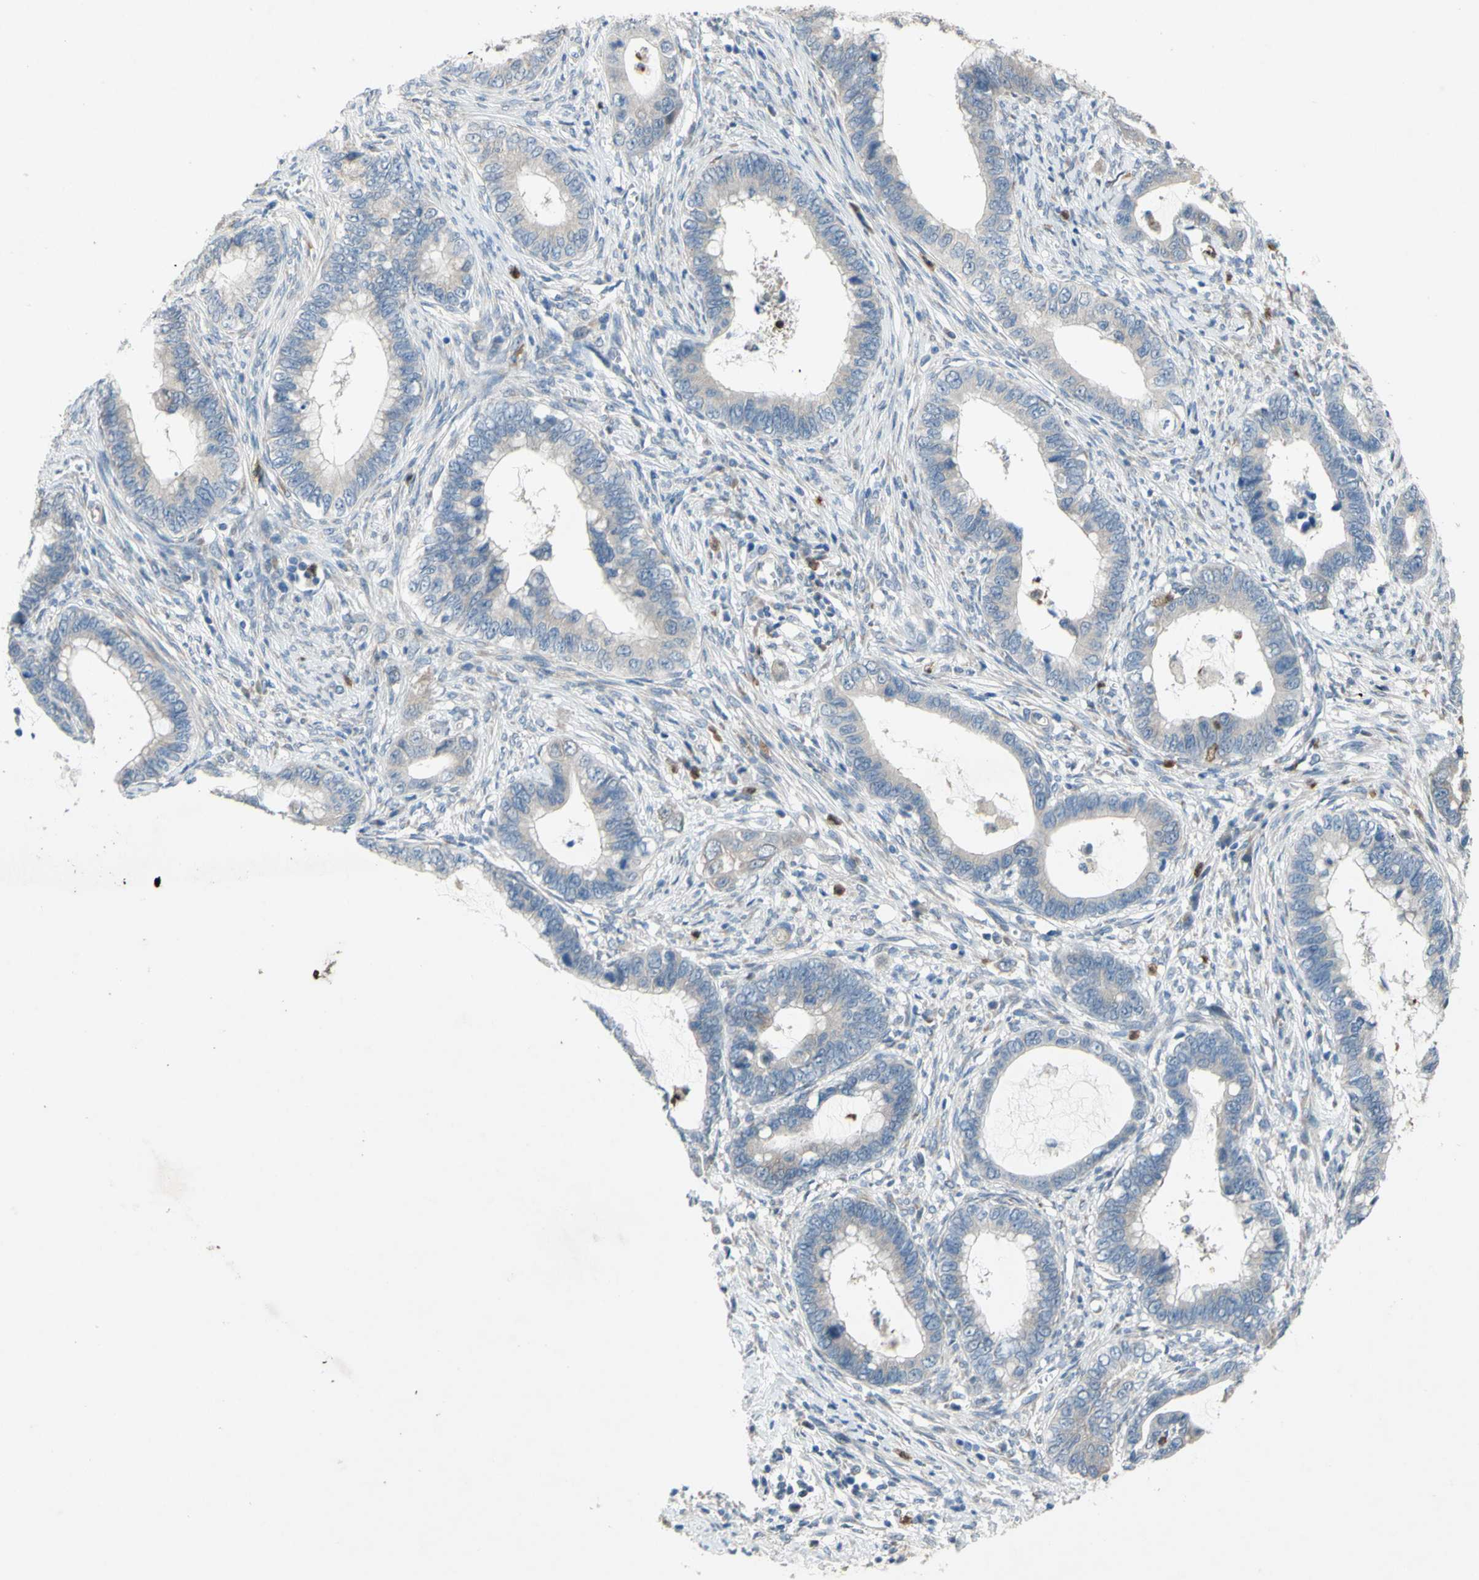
{"staining": {"intensity": "weak", "quantity": ">75%", "location": "cytoplasmic/membranous"}, "tissue": "cervical cancer", "cell_type": "Tumor cells", "image_type": "cancer", "snomed": [{"axis": "morphology", "description": "Adenocarcinoma, NOS"}, {"axis": "topography", "description": "Cervix"}], "caption": "Protein analysis of cervical cancer (adenocarcinoma) tissue demonstrates weak cytoplasmic/membranous staining in about >75% of tumor cells.", "gene": "GRAMD2B", "patient": {"sex": "female", "age": 44}}